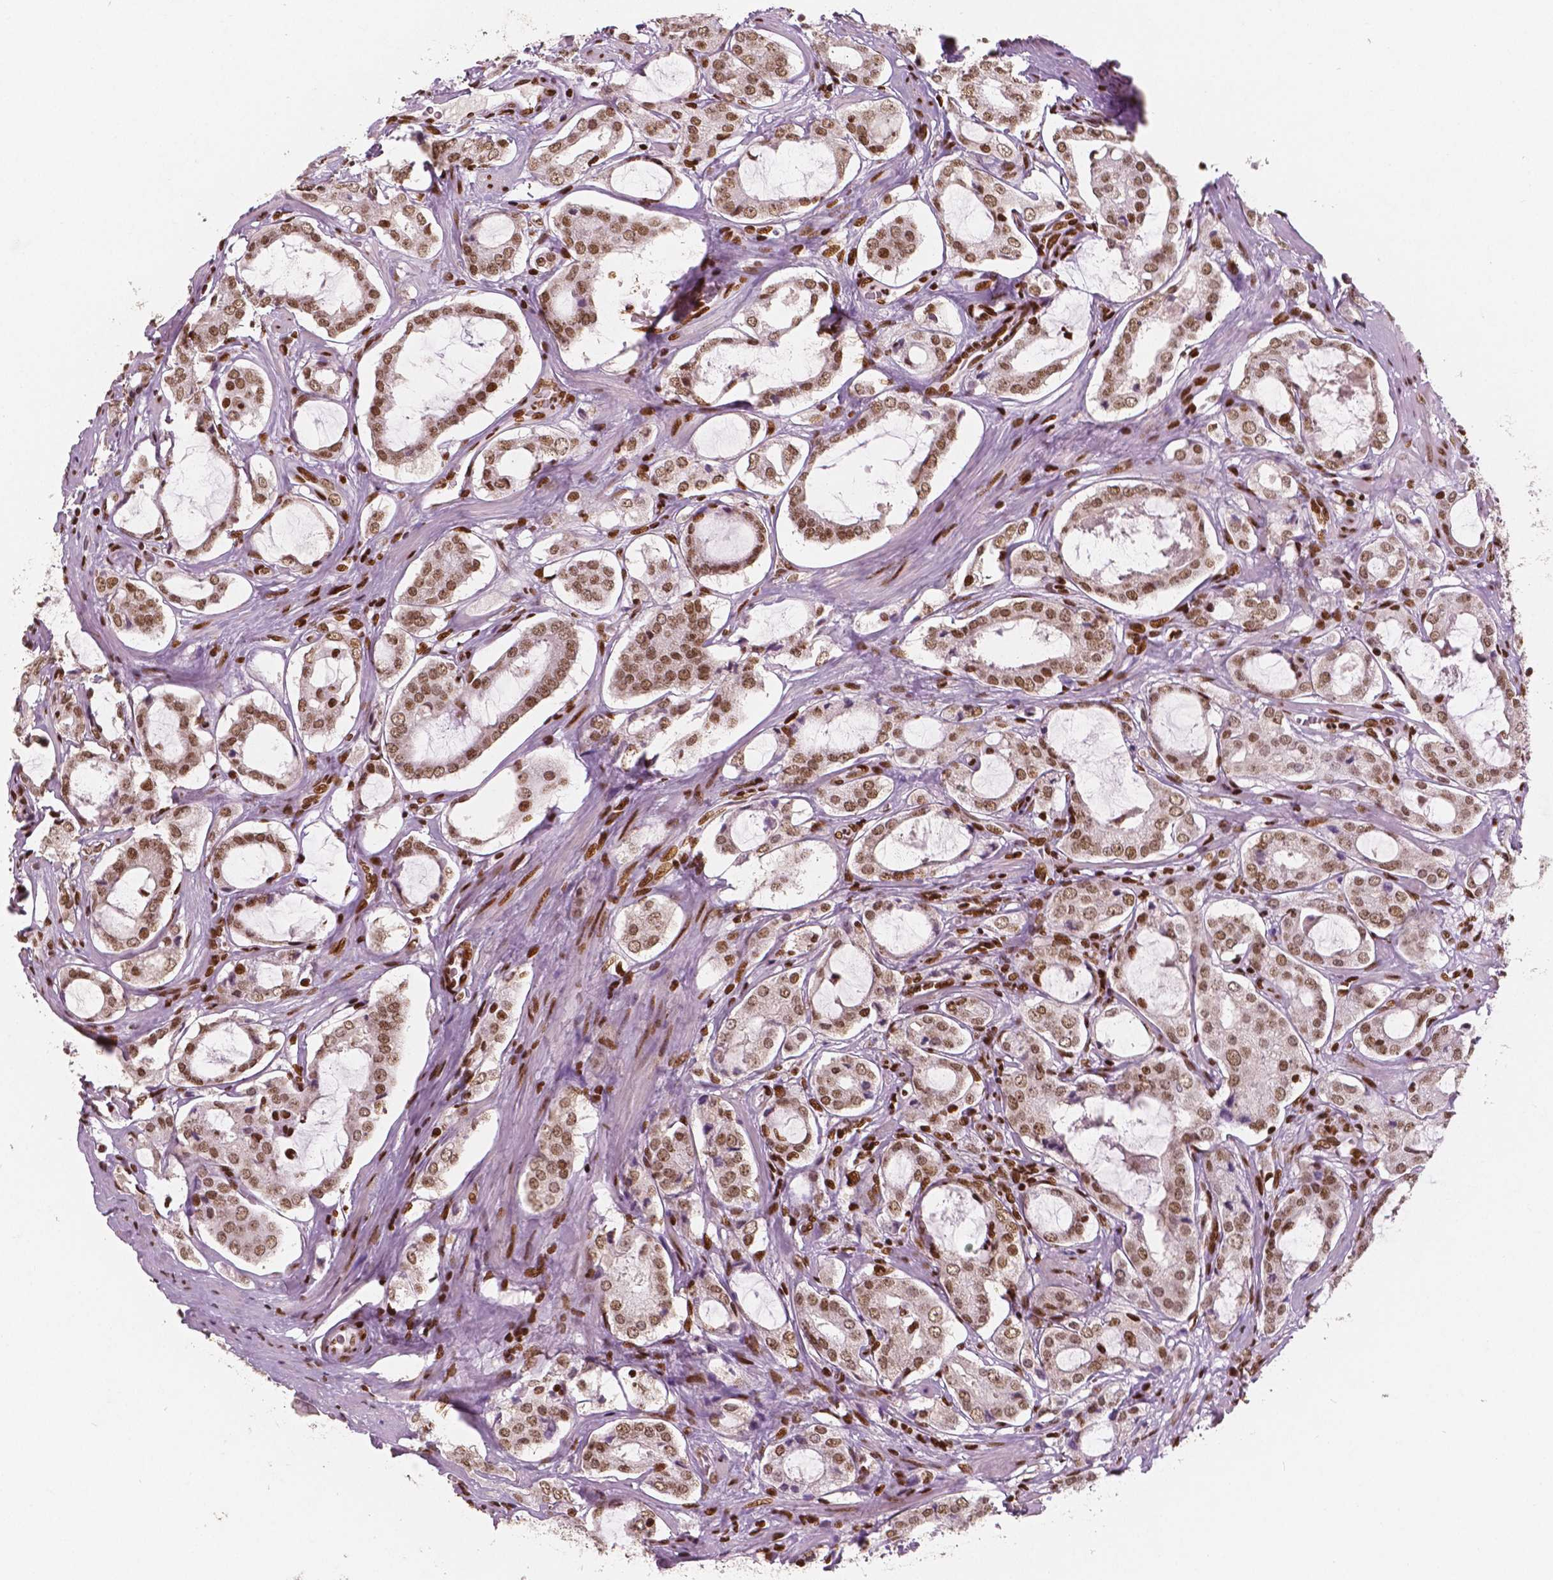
{"staining": {"intensity": "moderate", "quantity": ">75%", "location": "nuclear"}, "tissue": "prostate cancer", "cell_type": "Tumor cells", "image_type": "cancer", "snomed": [{"axis": "morphology", "description": "Adenocarcinoma, NOS"}, {"axis": "topography", "description": "Prostate"}], "caption": "Tumor cells show medium levels of moderate nuclear positivity in approximately >75% of cells in prostate cancer (adenocarcinoma). (Brightfield microscopy of DAB IHC at high magnification).", "gene": "BRD4", "patient": {"sex": "male", "age": 66}}